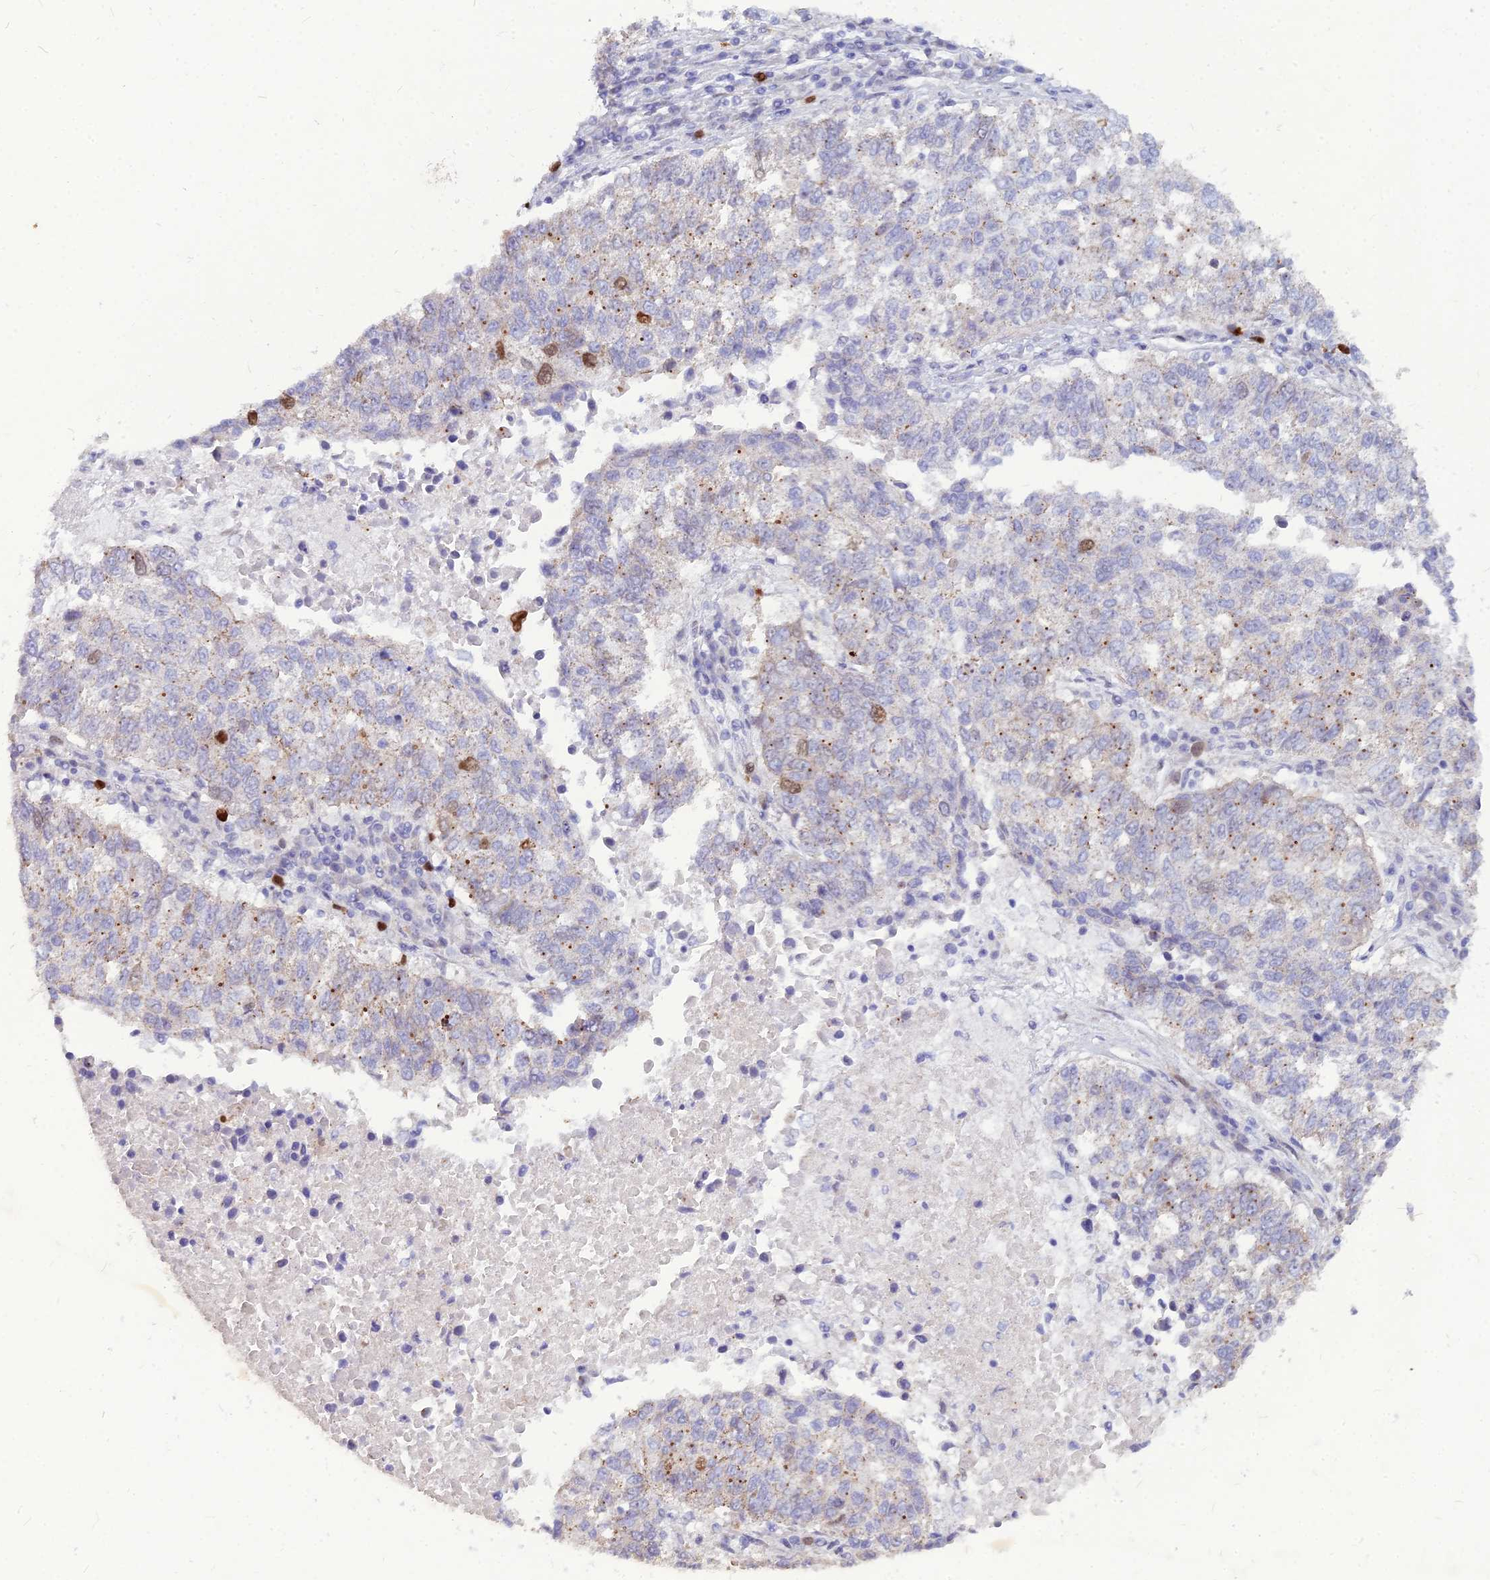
{"staining": {"intensity": "moderate", "quantity": "<25%", "location": "cytoplasmic/membranous,nuclear"}, "tissue": "lung cancer", "cell_type": "Tumor cells", "image_type": "cancer", "snomed": [{"axis": "morphology", "description": "Squamous cell carcinoma, NOS"}, {"axis": "topography", "description": "Lung"}], "caption": "This is a micrograph of immunohistochemistry (IHC) staining of lung cancer (squamous cell carcinoma), which shows moderate positivity in the cytoplasmic/membranous and nuclear of tumor cells.", "gene": "NUSAP1", "patient": {"sex": "male", "age": 73}}